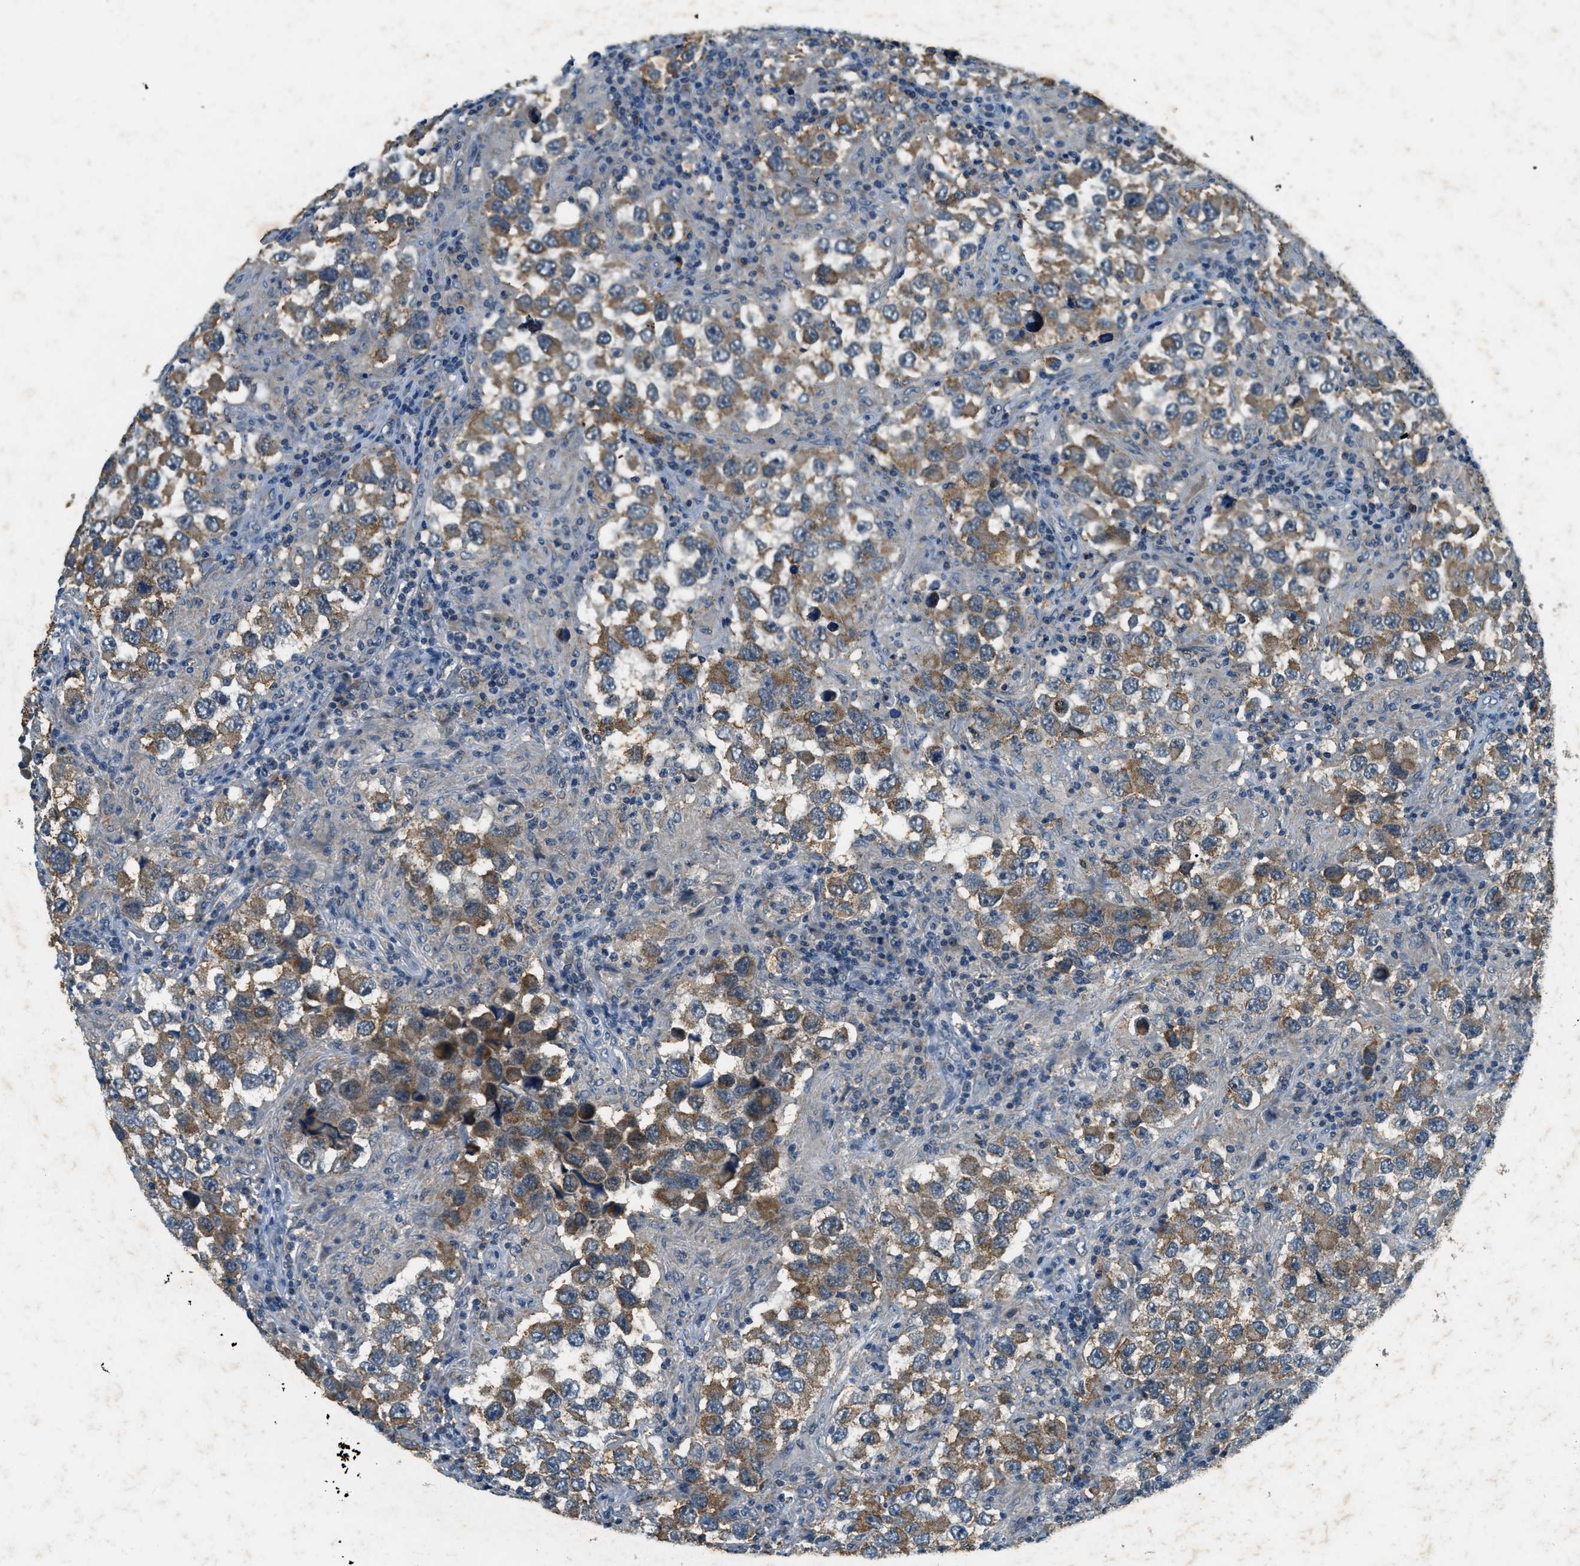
{"staining": {"intensity": "moderate", "quantity": ">75%", "location": "cytoplasmic/membranous"}, "tissue": "testis cancer", "cell_type": "Tumor cells", "image_type": "cancer", "snomed": [{"axis": "morphology", "description": "Carcinoma, Embryonal, NOS"}, {"axis": "topography", "description": "Testis"}], "caption": "Moderate cytoplasmic/membranous protein staining is present in about >75% of tumor cells in testis cancer.", "gene": "TCF20", "patient": {"sex": "male", "age": 21}}